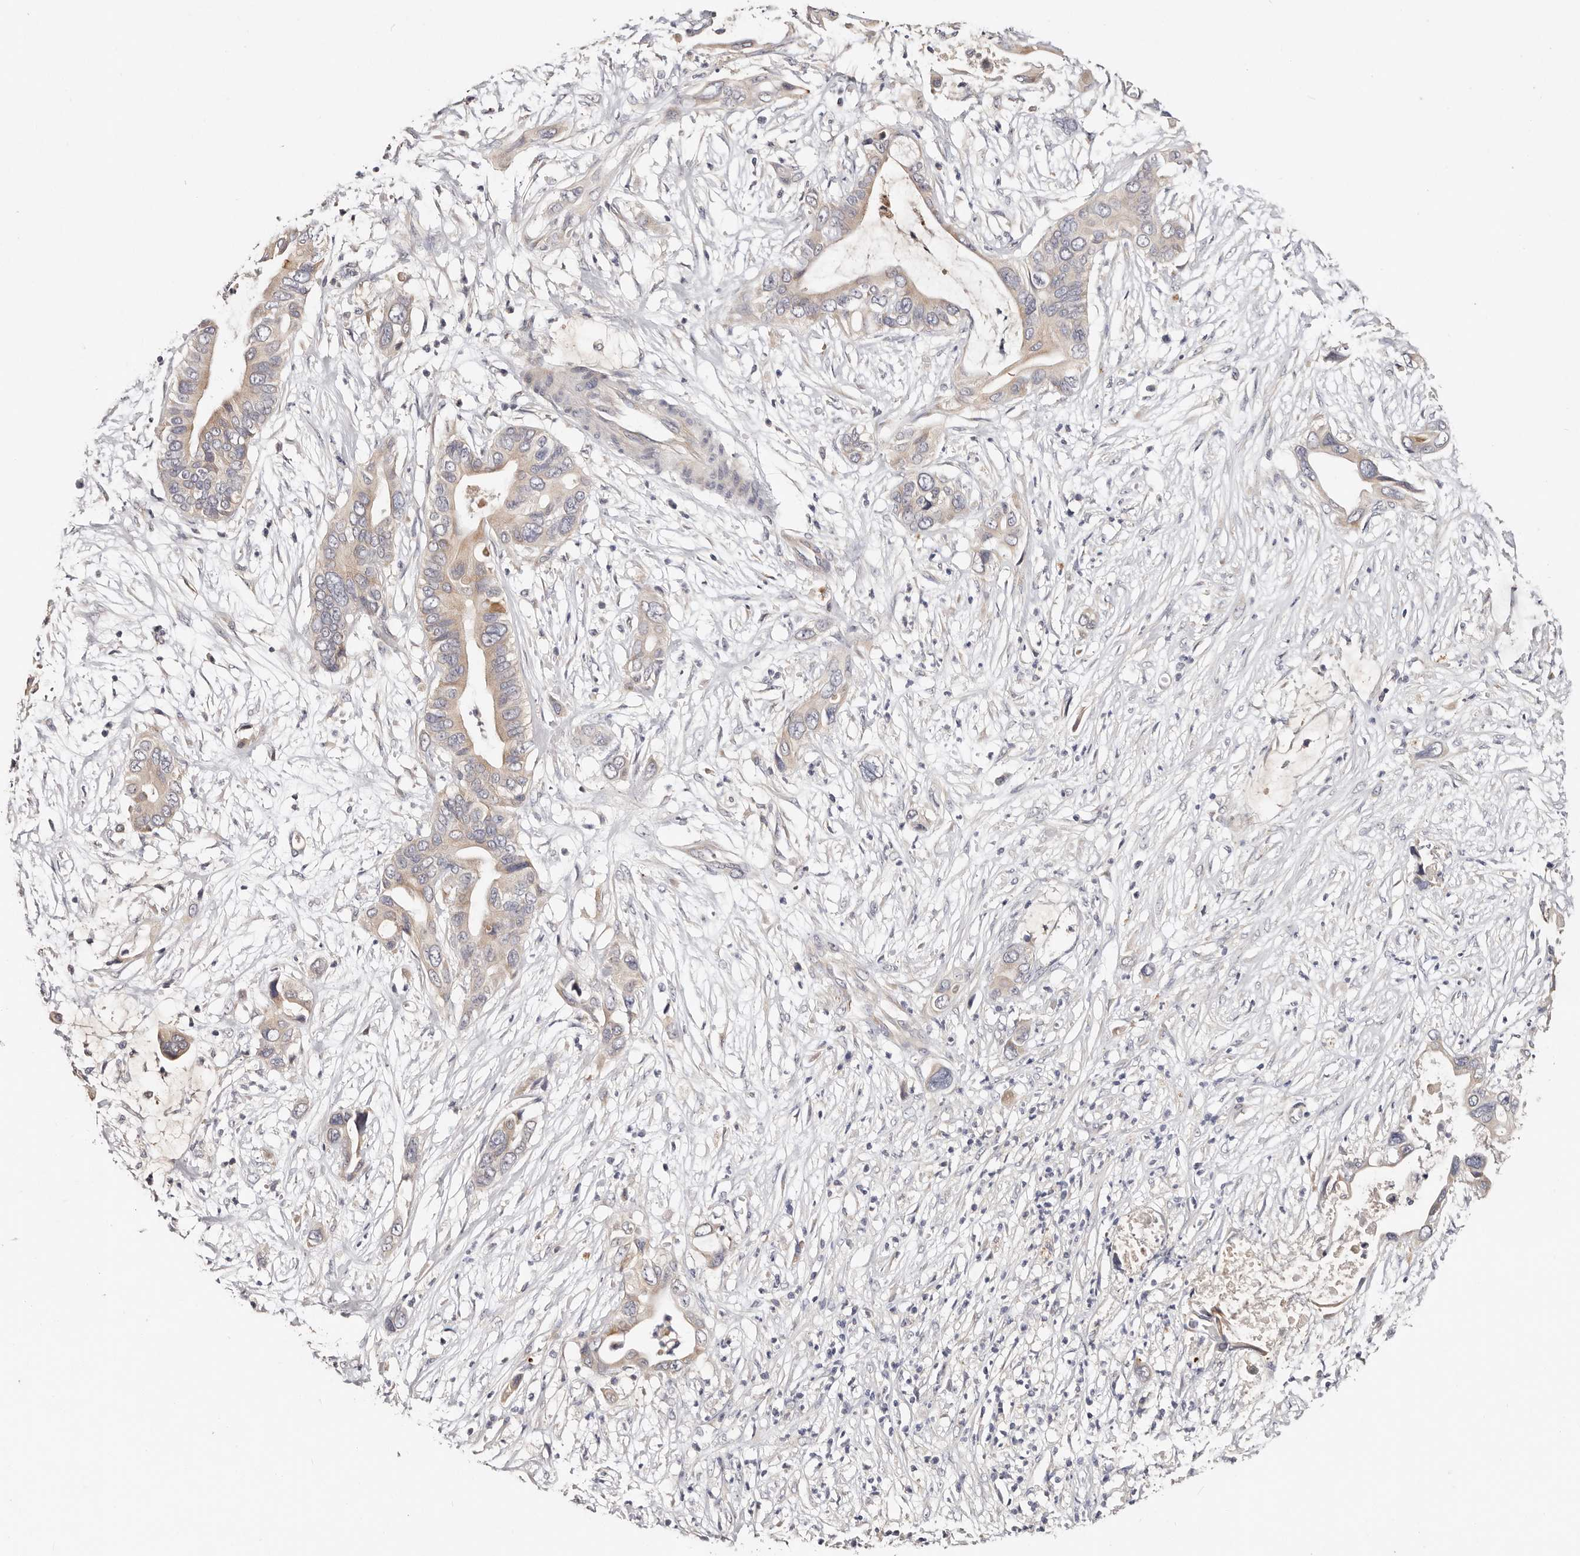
{"staining": {"intensity": "moderate", "quantity": ">75%", "location": "cytoplasmic/membranous"}, "tissue": "pancreatic cancer", "cell_type": "Tumor cells", "image_type": "cancer", "snomed": [{"axis": "morphology", "description": "Adenocarcinoma, NOS"}, {"axis": "topography", "description": "Pancreas"}], "caption": "High-magnification brightfield microscopy of pancreatic cancer stained with DAB (3,3'-diaminobenzidine) (brown) and counterstained with hematoxylin (blue). tumor cells exhibit moderate cytoplasmic/membranous positivity is present in about>75% of cells.", "gene": "VIPAS39", "patient": {"sex": "male", "age": 66}}